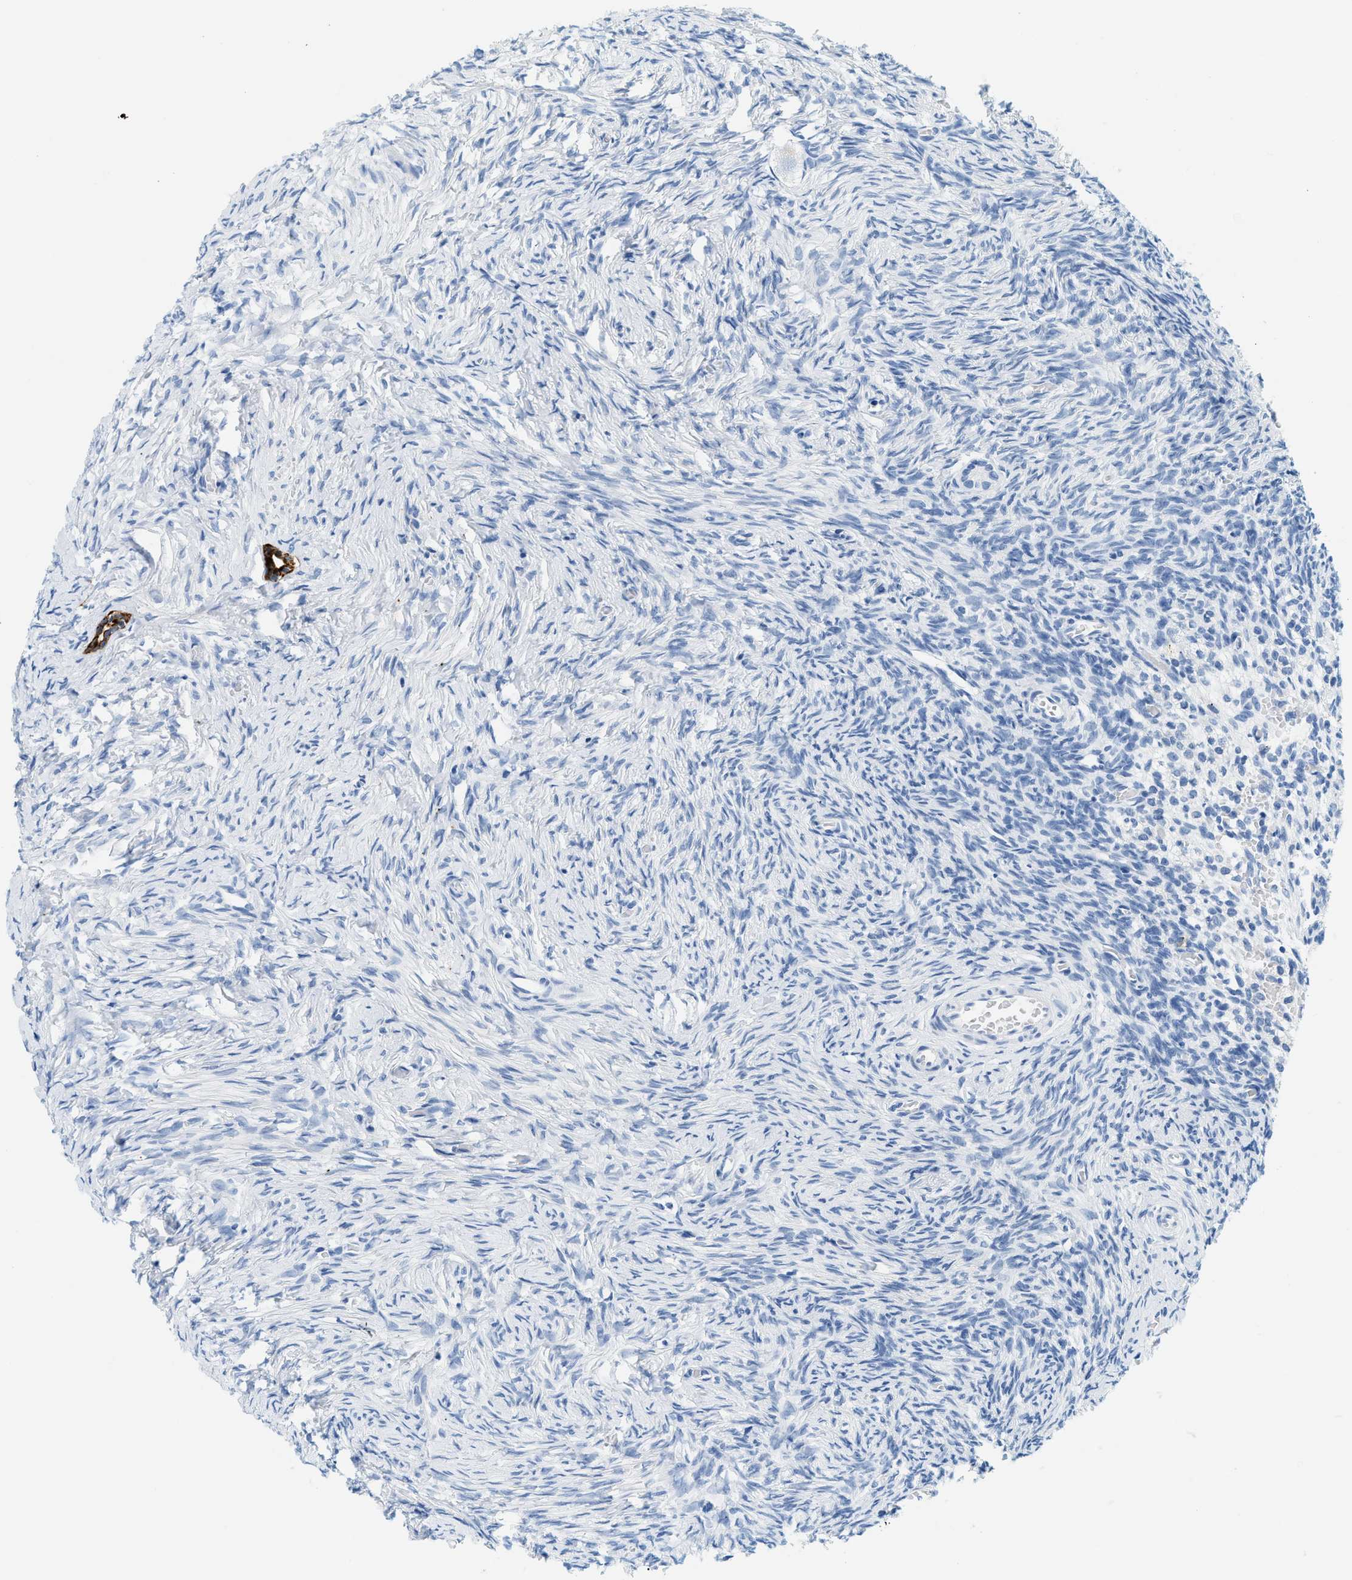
{"staining": {"intensity": "negative", "quantity": "none", "location": "none"}, "tissue": "ovary", "cell_type": "Follicle cells", "image_type": "normal", "snomed": [{"axis": "morphology", "description": "Normal tissue, NOS"}, {"axis": "topography", "description": "Ovary"}], "caption": "This is an immunohistochemistry micrograph of unremarkable ovary. There is no expression in follicle cells.", "gene": "STXBP2", "patient": {"sex": "female", "age": 27}}